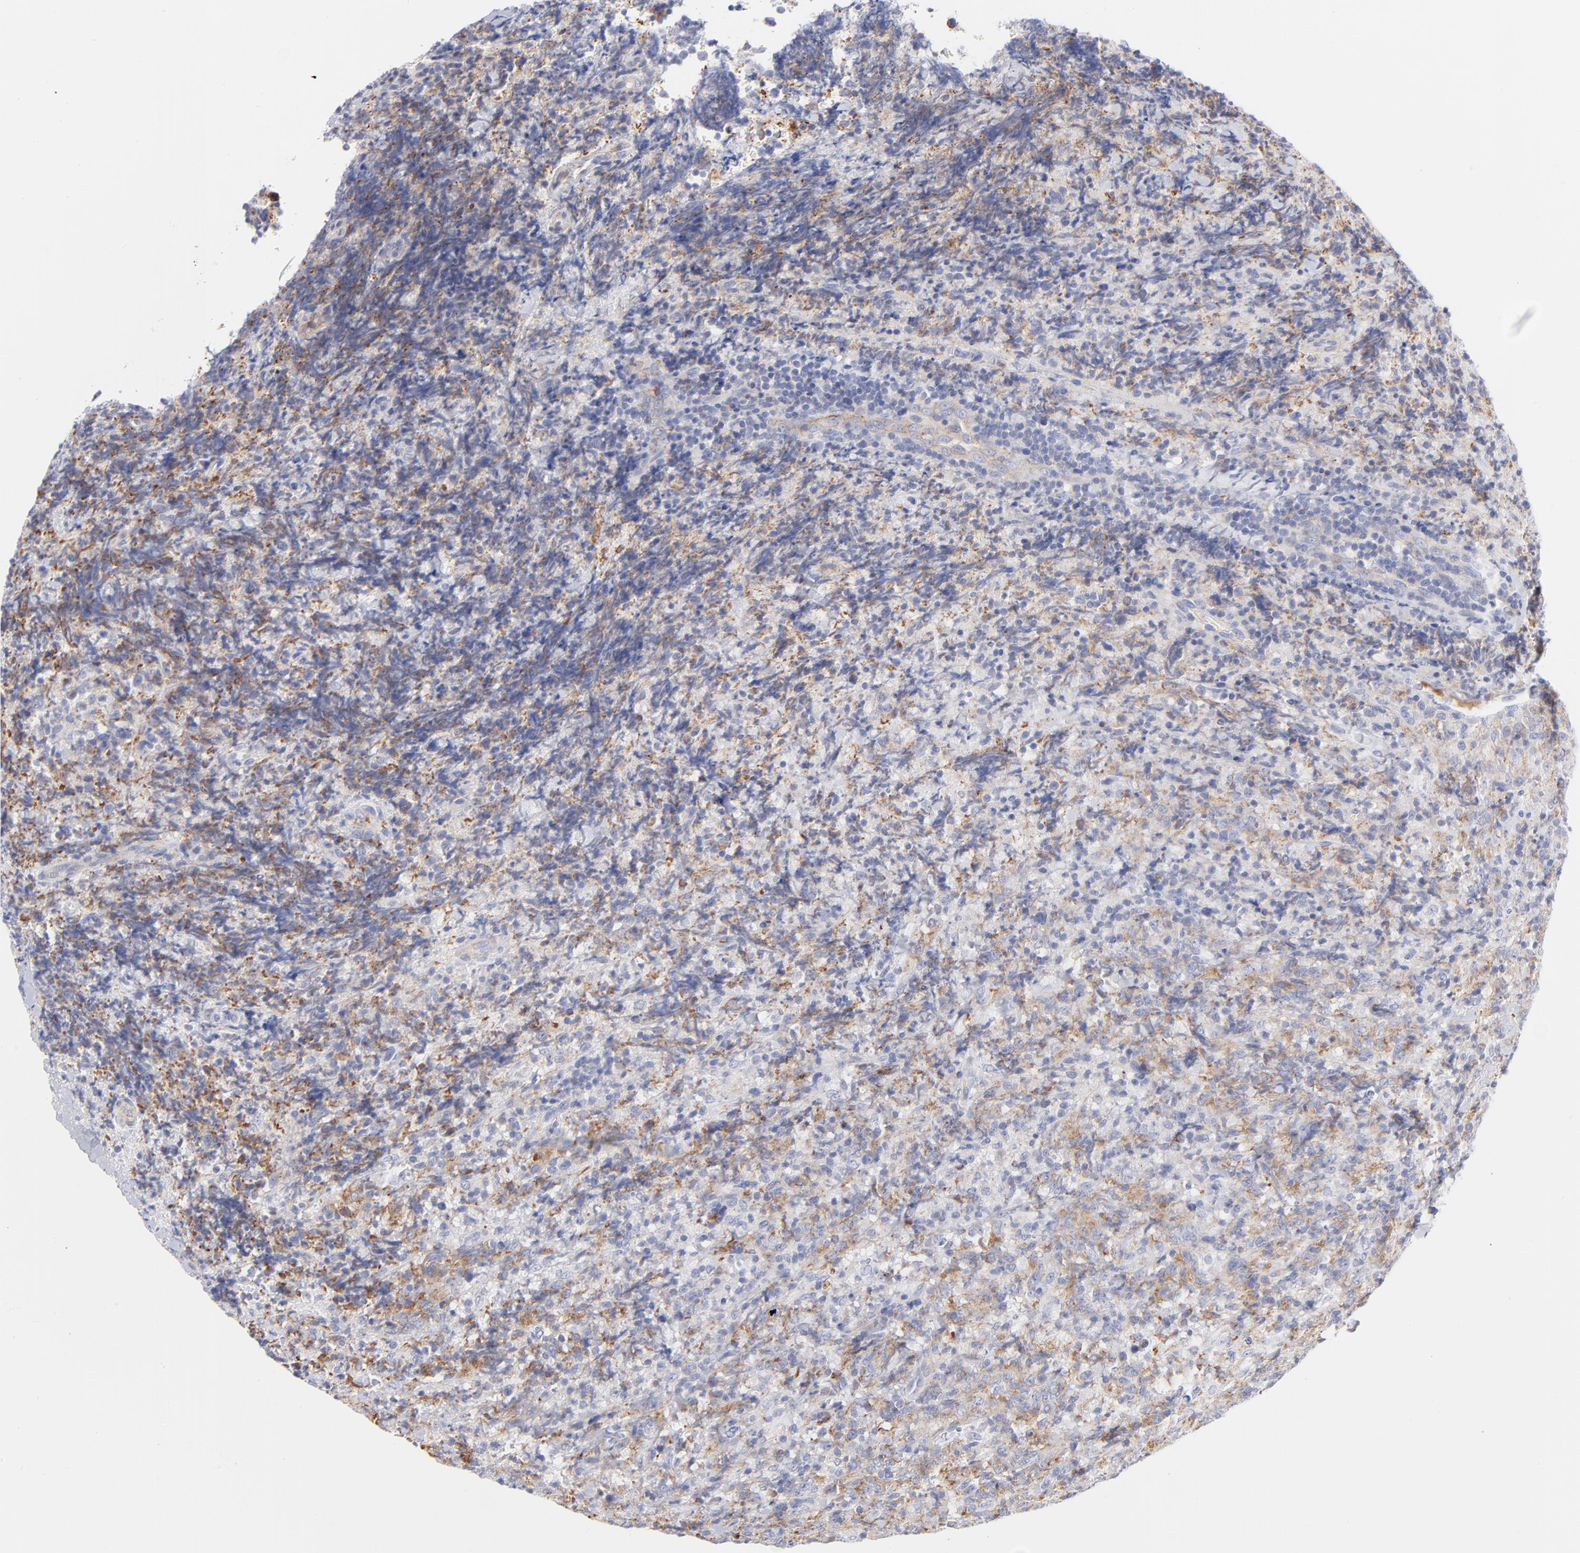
{"staining": {"intensity": "weak", "quantity": "25%-75%", "location": "cytoplasmic/membranous"}, "tissue": "lymphoma", "cell_type": "Tumor cells", "image_type": "cancer", "snomed": [{"axis": "morphology", "description": "Malignant lymphoma, non-Hodgkin's type, High grade"}, {"axis": "topography", "description": "Tonsil"}], "caption": "Protein staining of malignant lymphoma, non-Hodgkin's type (high-grade) tissue reveals weak cytoplasmic/membranous positivity in approximately 25%-75% of tumor cells.", "gene": "ACTA2", "patient": {"sex": "female", "age": 36}}